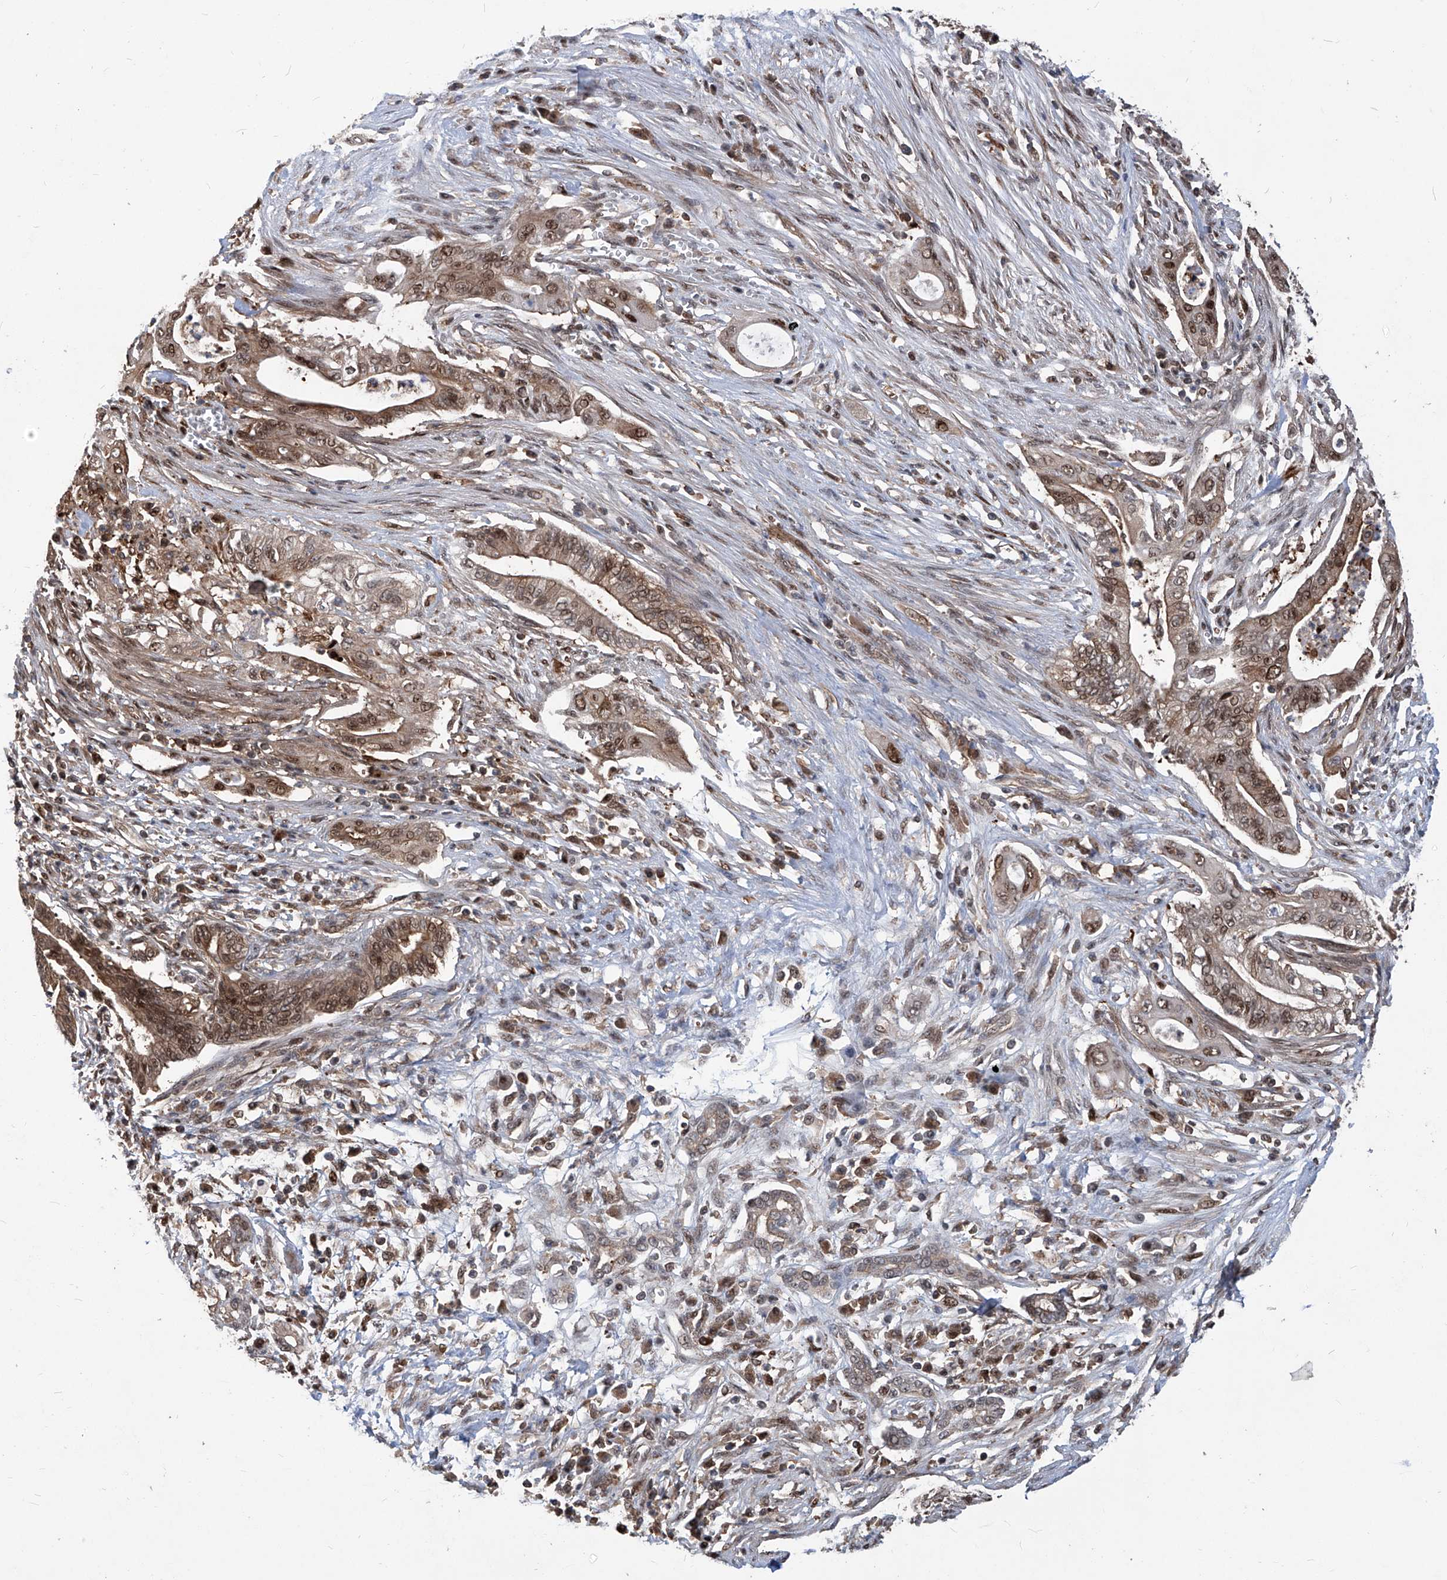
{"staining": {"intensity": "moderate", "quantity": "25%-75%", "location": "cytoplasmic/membranous,nuclear"}, "tissue": "pancreatic cancer", "cell_type": "Tumor cells", "image_type": "cancer", "snomed": [{"axis": "morphology", "description": "Adenocarcinoma, NOS"}, {"axis": "topography", "description": "Pancreas"}], "caption": "Human adenocarcinoma (pancreatic) stained for a protein (brown) reveals moderate cytoplasmic/membranous and nuclear positive expression in about 25%-75% of tumor cells.", "gene": "PSMB1", "patient": {"sex": "male", "age": 58}}